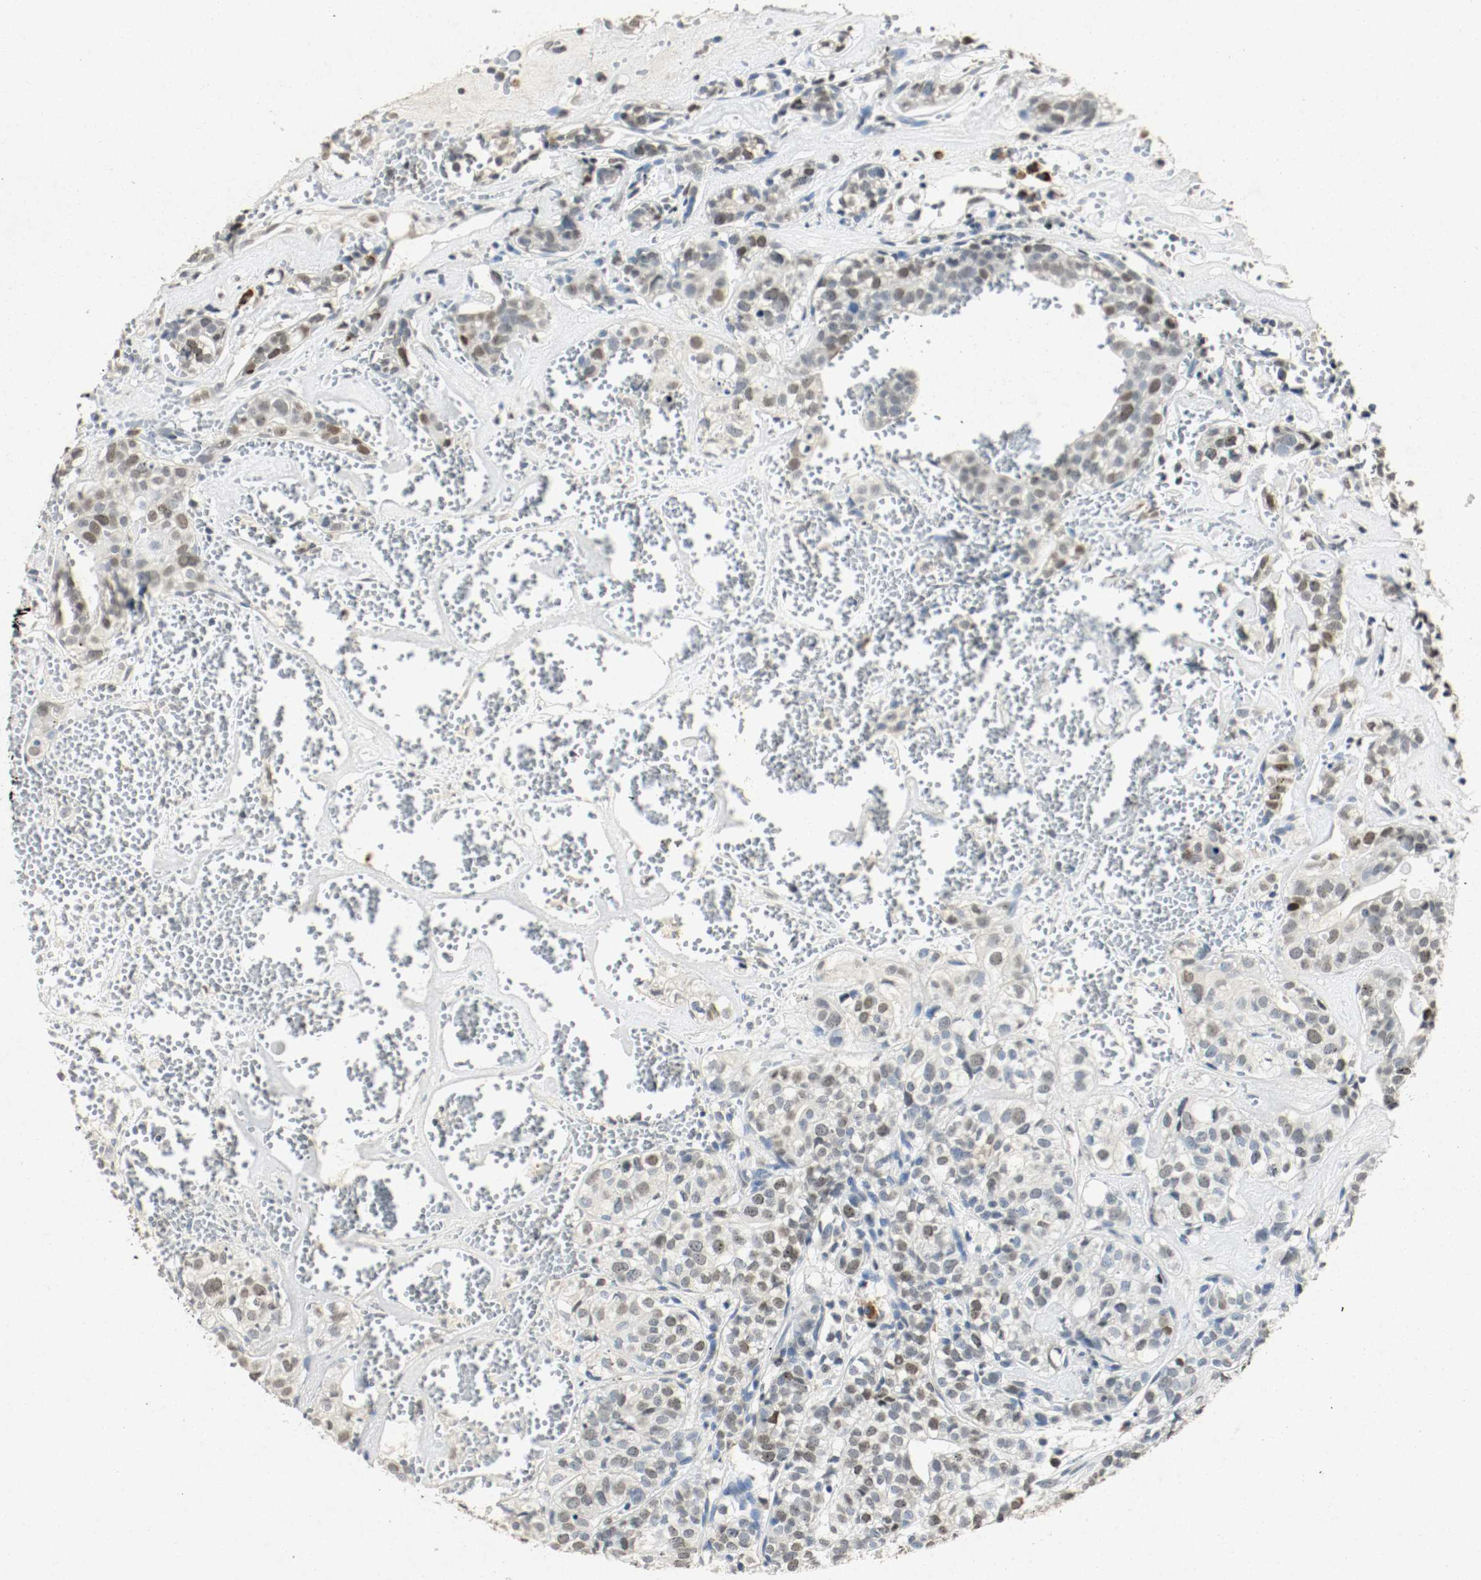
{"staining": {"intensity": "moderate", "quantity": "25%-75%", "location": "nuclear"}, "tissue": "head and neck cancer", "cell_type": "Tumor cells", "image_type": "cancer", "snomed": [{"axis": "morphology", "description": "Adenocarcinoma, NOS"}, {"axis": "topography", "description": "Salivary gland"}, {"axis": "topography", "description": "Head-Neck"}], "caption": "The micrograph displays staining of head and neck cancer, revealing moderate nuclear protein positivity (brown color) within tumor cells.", "gene": "DNMT1", "patient": {"sex": "female", "age": 65}}